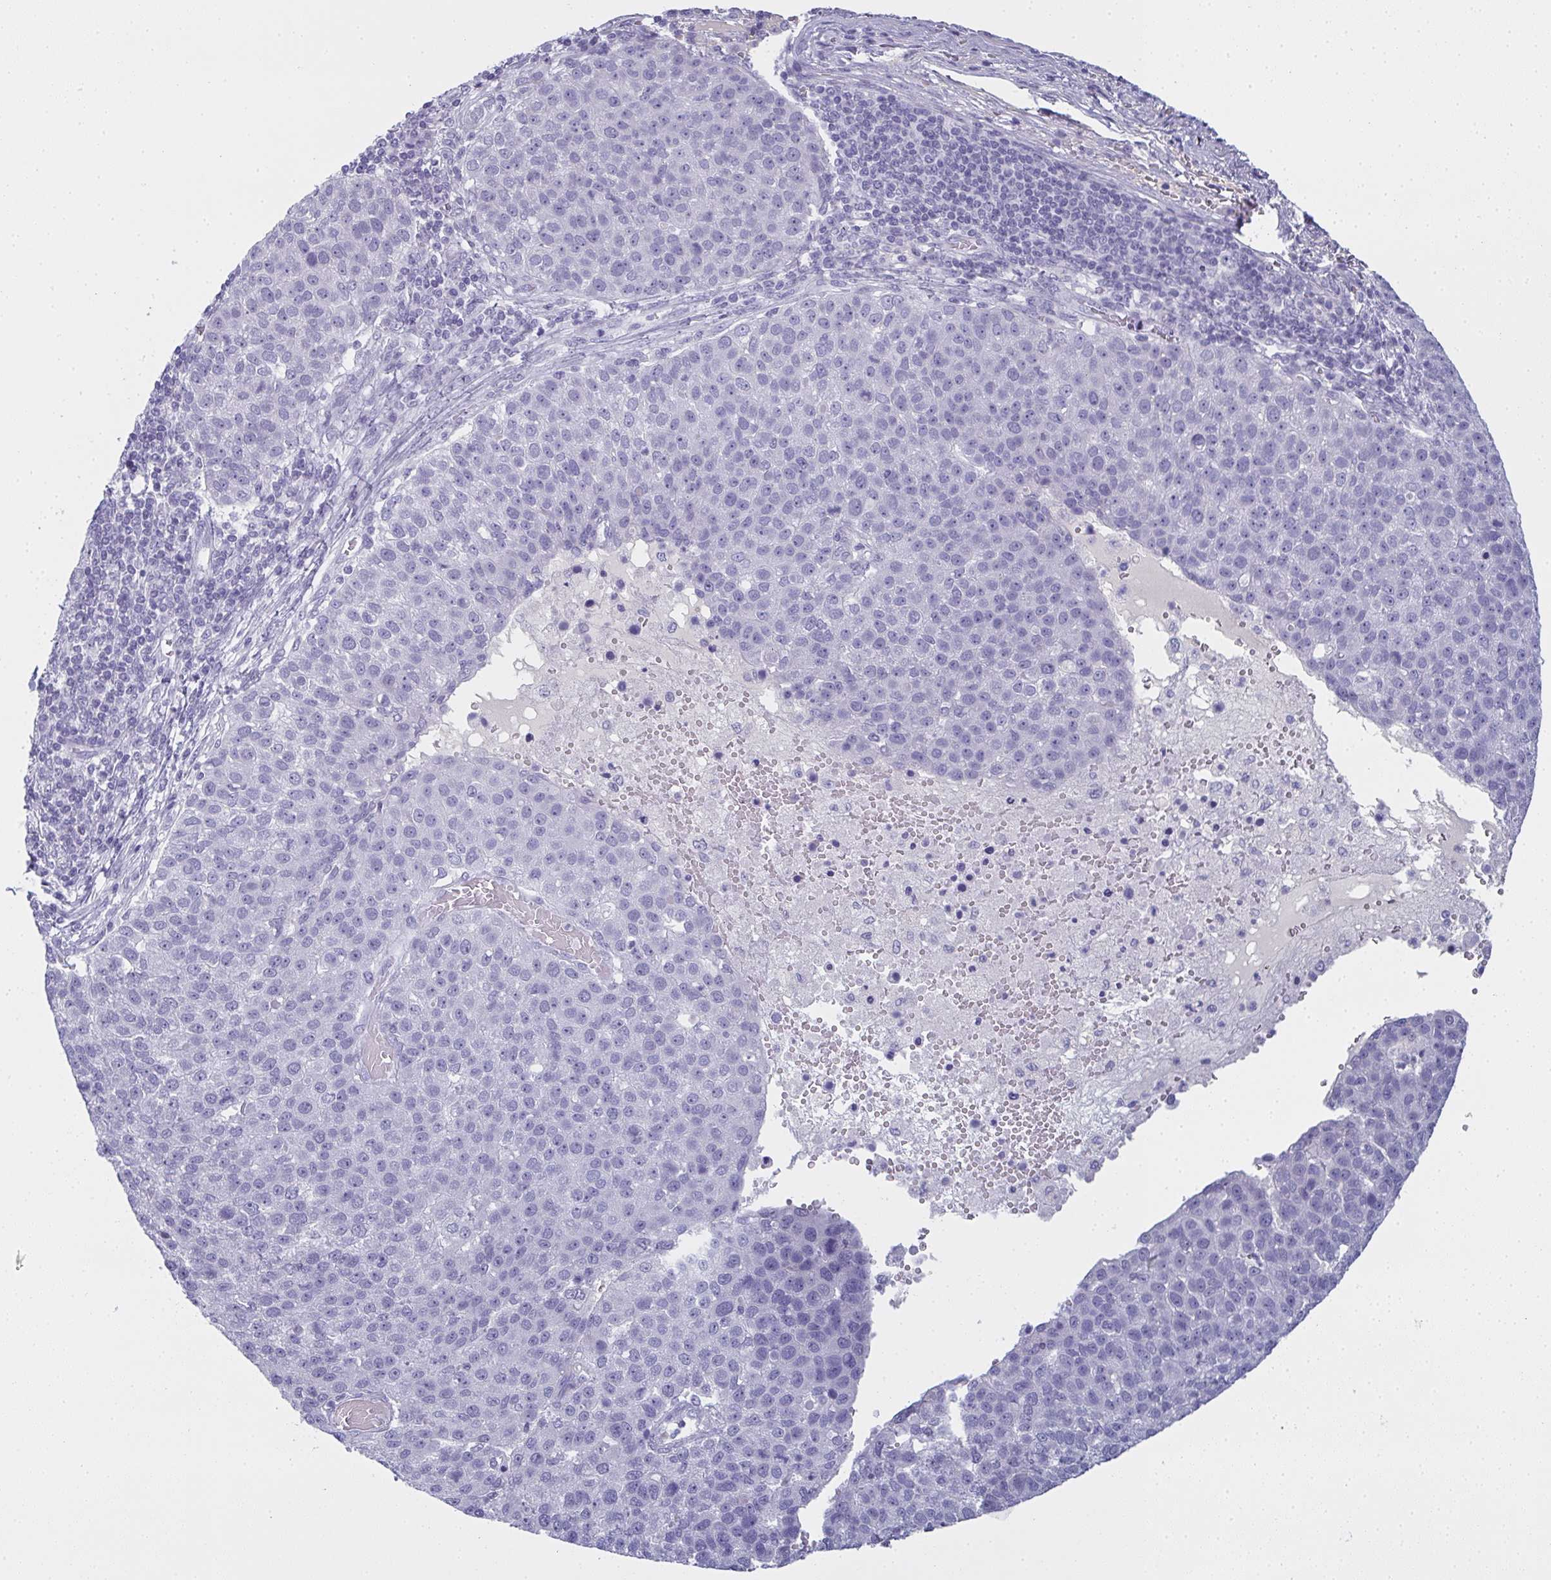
{"staining": {"intensity": "negative", "quantity": "none", "location": "none"}, "tissue": "pancreatic cancer", "cell_type": "Tumor cells", "image_type": "cancer", "snomed": [{"axis": "morphology", "description": "Adenocarcinoma, NOS"}, {"axis": "topography", "description": "Pancreas"}], "caption": "Pancreatic adenocarcinoma stained for a protein using immunohistochemistry (IHC) exhibits no expression tumor cells.", "gene": "SLC36A2", "patient": {"sex": "female", "age": 61}}